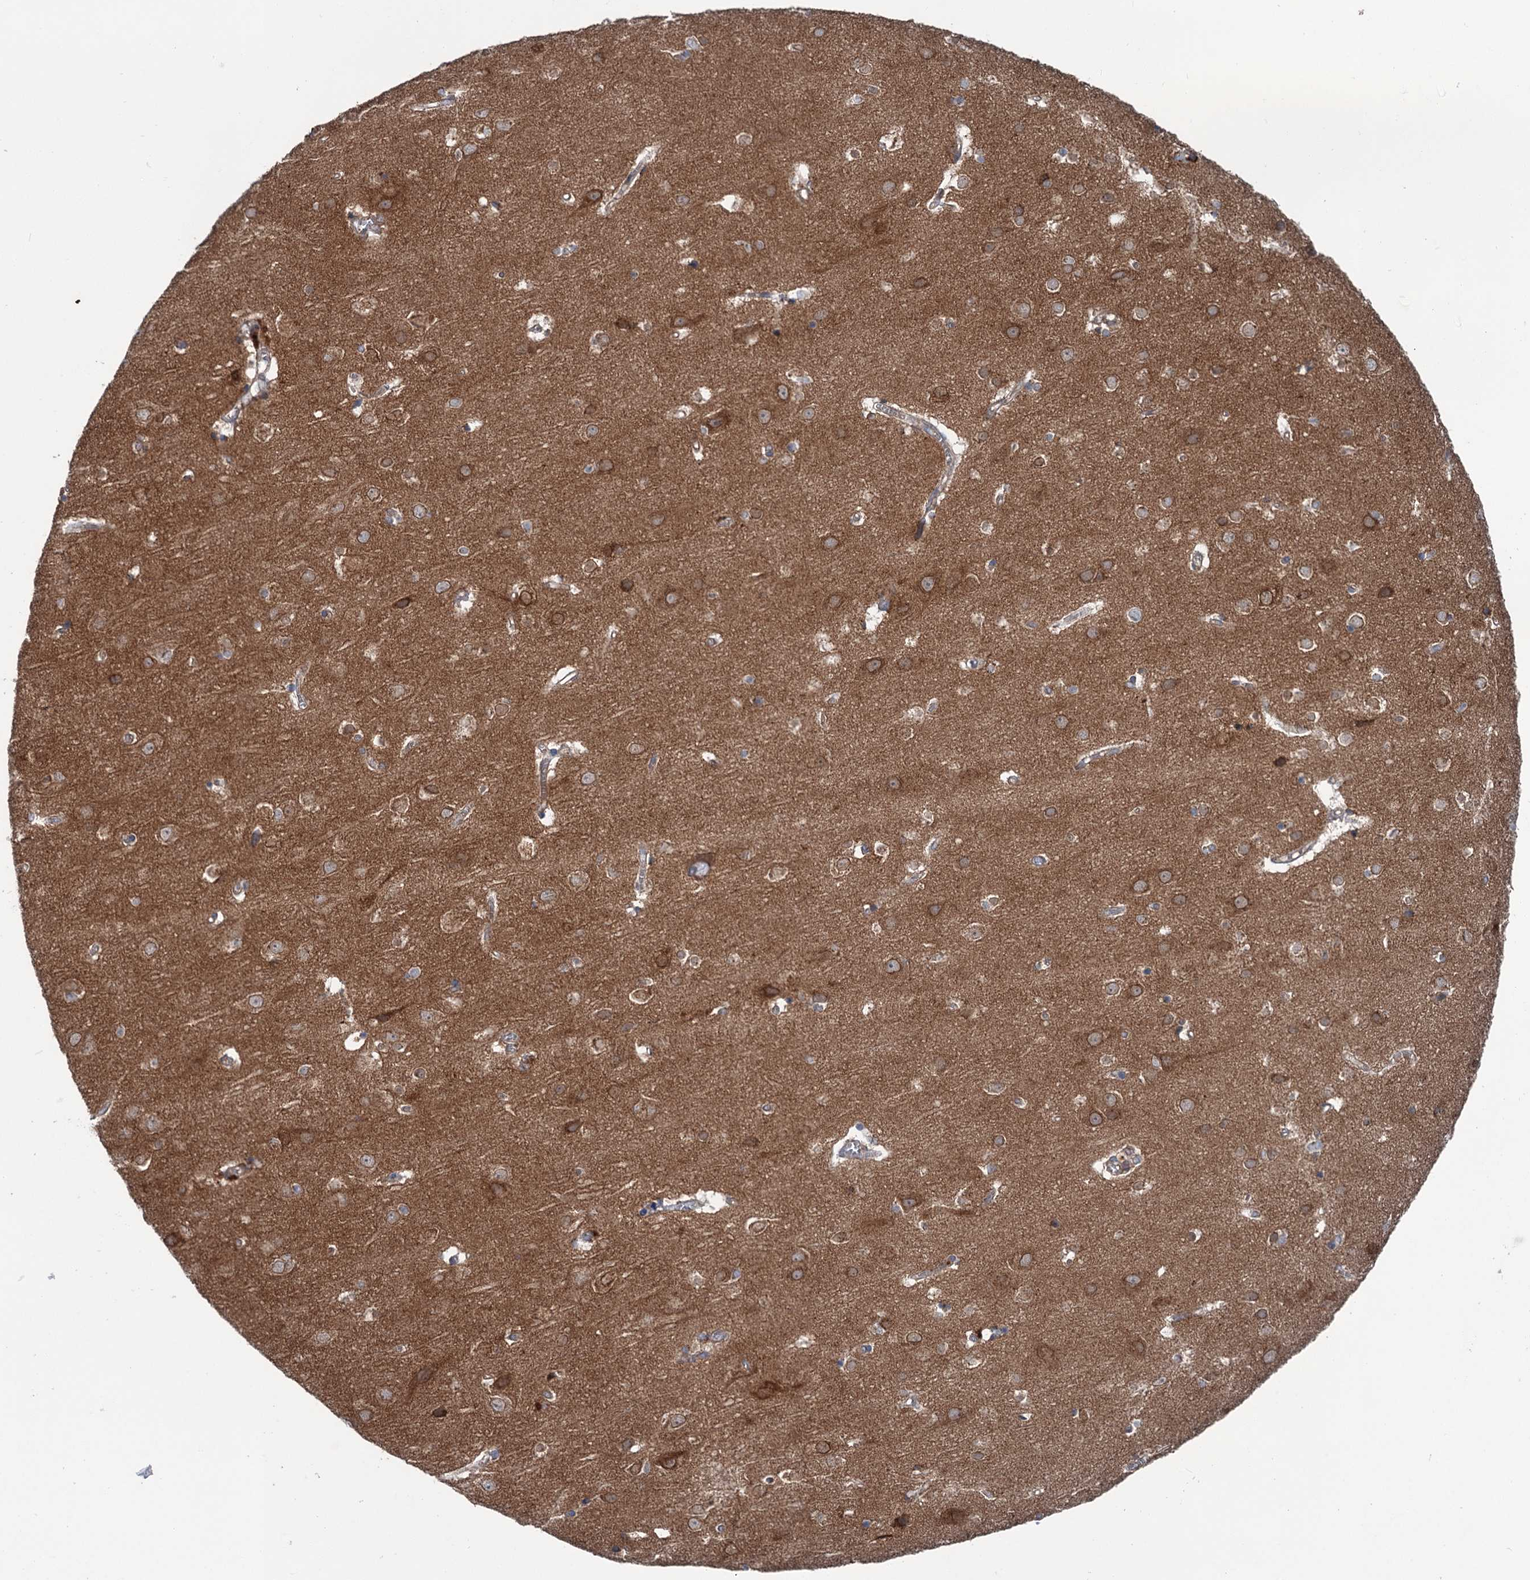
{"staining": {"intensity": "moderate", "quantity": ">75%", "location": "cytoplasmic/membranous"}, "tissue": "cerebral cortex", "cell_type": "Endothelial cells", "image_type": "normal", "snomed": [{"axis": "morphology", "description": "Normal tissue, NOS"}, {"axis": "topography", "description": "Cerebral cortex"}], "caption": "Brown immunohistochemical staining in benign cerebral cortex shows moderate cytoplasmic/membranous positivity in approximately >75% of endothelial cells.", "gene": "CALCOCO1", "patient": {"sex": "male", "age": 54}}